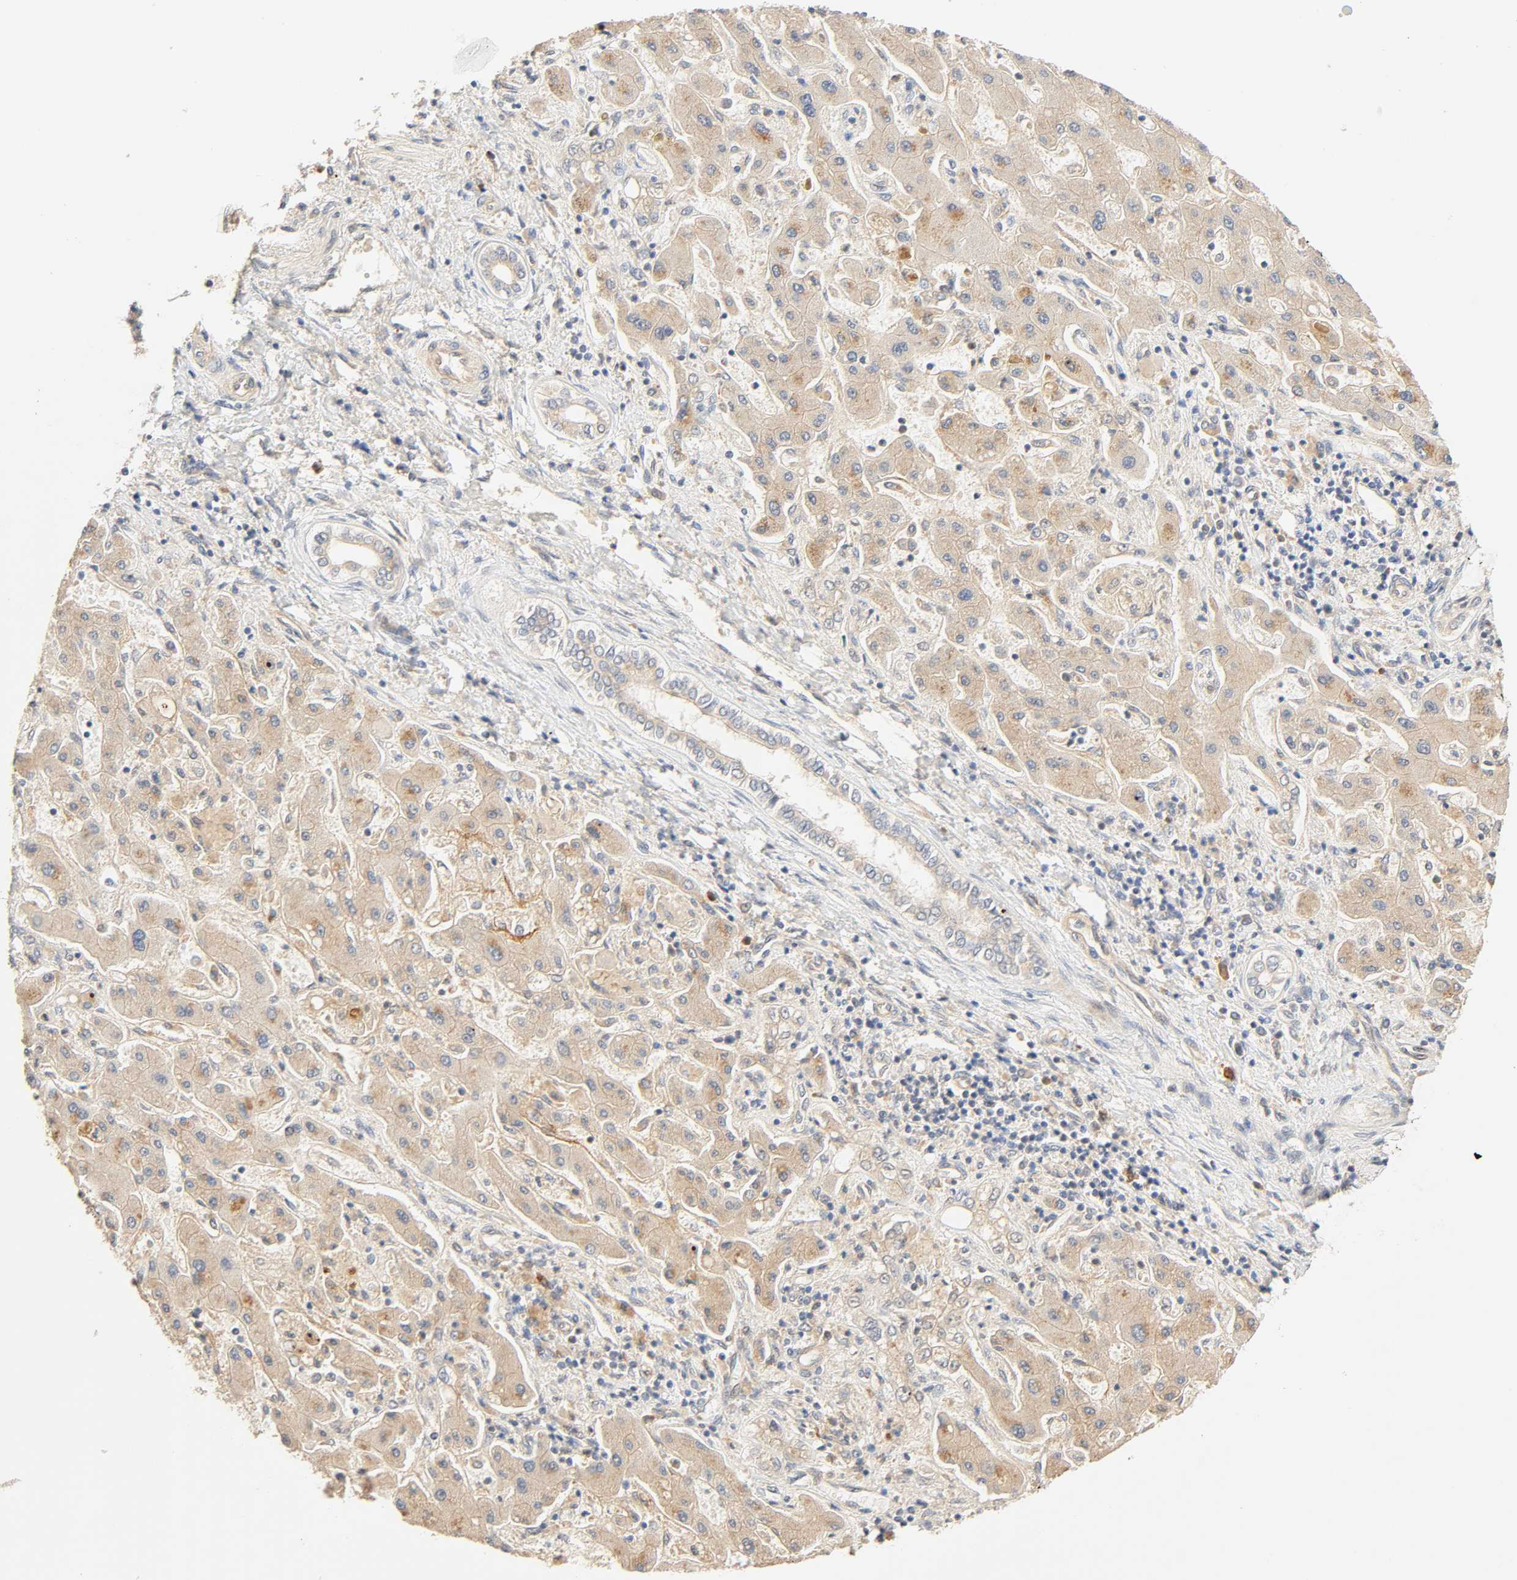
{"staining": {"intensity": "weak", "quantity": ">75%", "location": "cytoplasmic/membranous"}, "tissue": "liver cancer", "cell_type": "Tumor cells", "image_type": "cancer", "snomed": [{"axis": "morphology", "description": "Cholangiocarcinoma"}, {"axis": "topography", "description": "Liver"}], "caption": "DAB immunohistochemical staining of human liver cancer displays weak cytoplasmic/membranous protein expression in approximately >75% of tumor cells. Immunohistochemistry (ihc) stains the protein of interest in brown and the nuclei are stained blue.", "gene": "CACNA1G", "patient": {"sex": "male", "age": 50}}